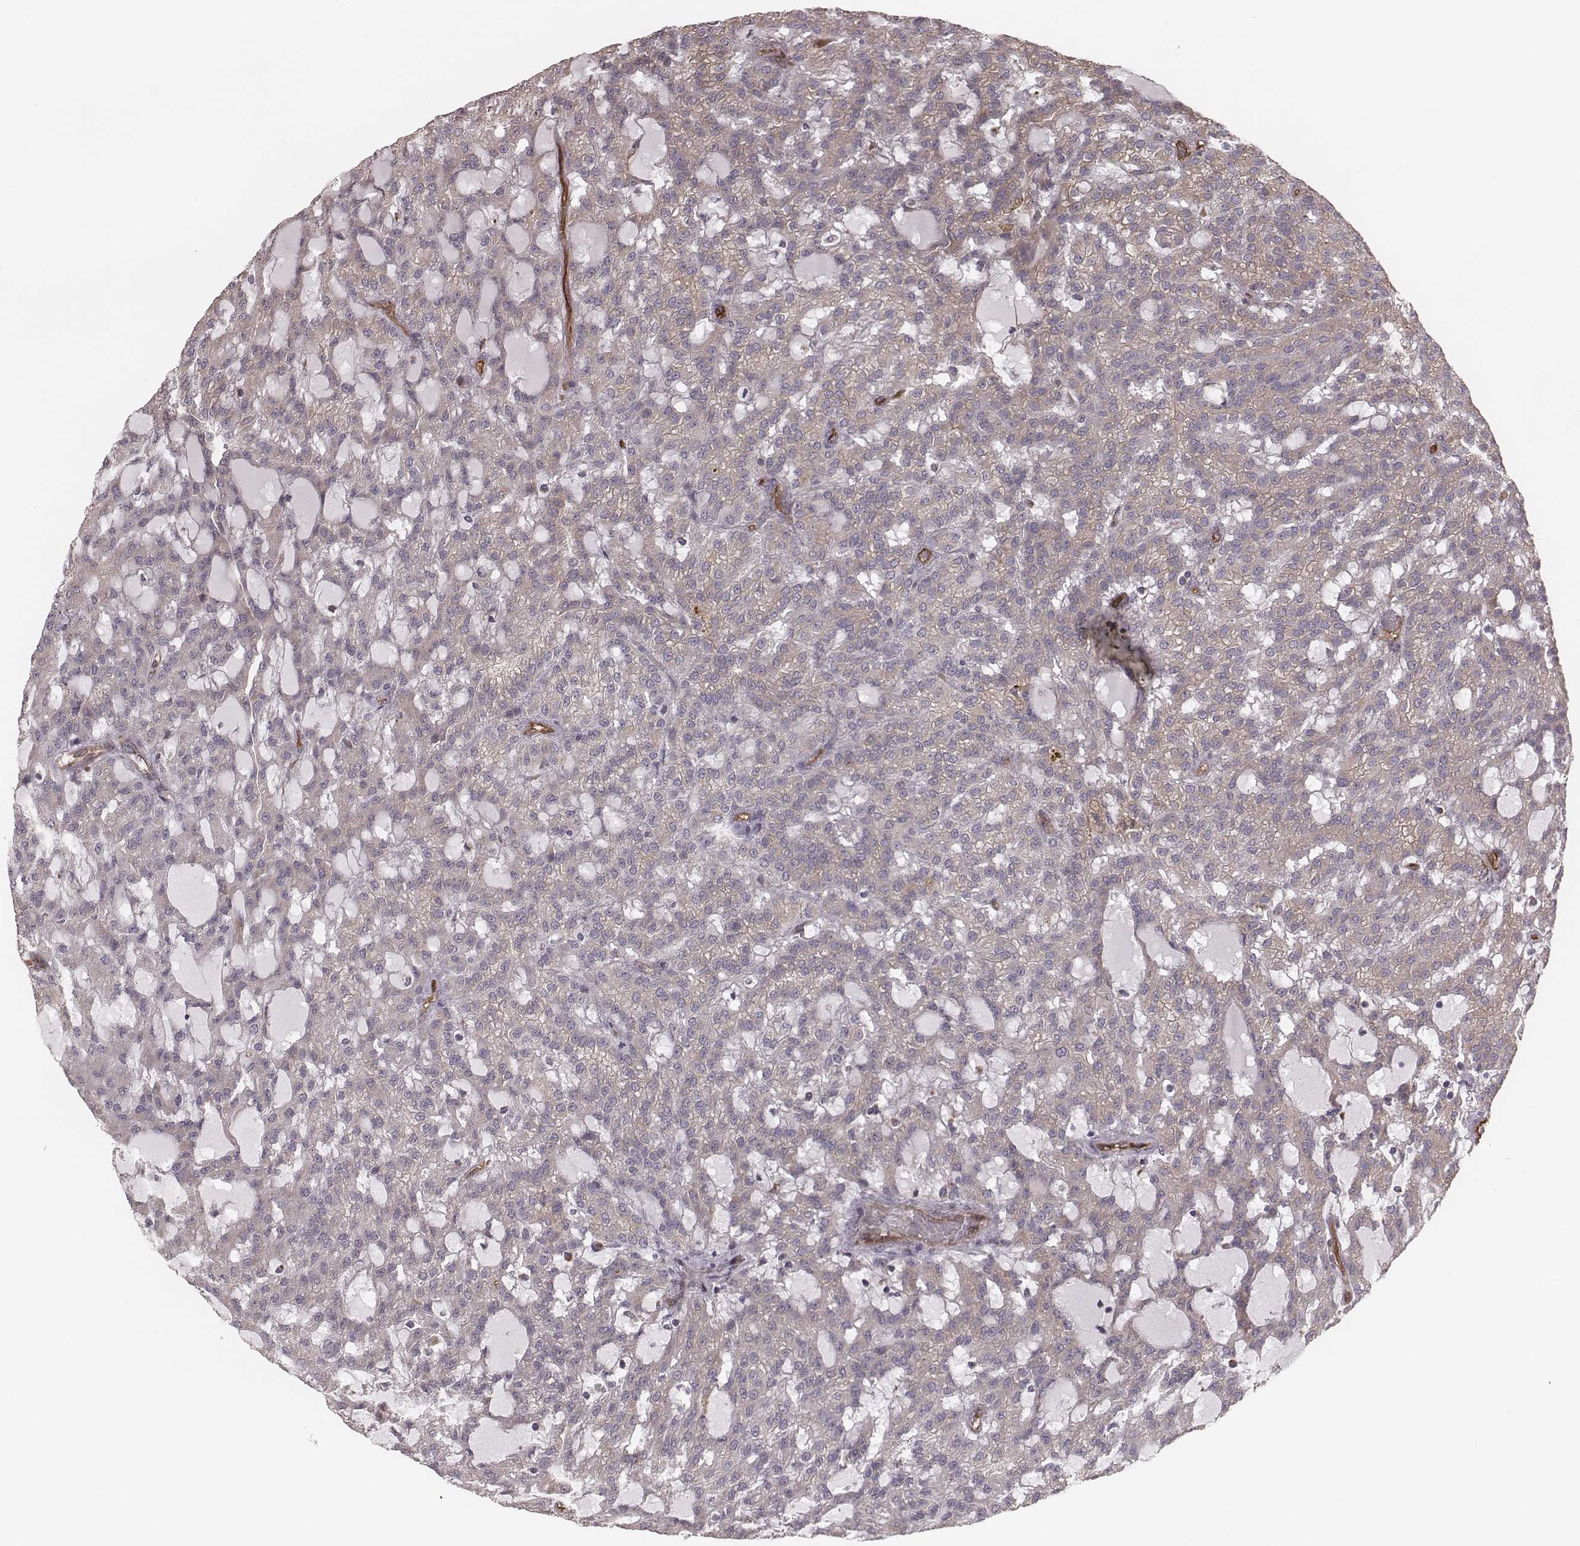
{"staining": {"intensity": "negative", "quantity": "none", "location": "none"}, "tissue": "renal cancer", "cell_type": "Tumor cells", "image_type": "cancer", "snomed": [{"axis": "morphology", "description": "Adenocarcinoma, NOS"}, {"axis": "topography", "description": "Kidney"}], "caption": "Immunohistochemistry histopathology image of neoplastic tissue: human renal cancer stained with DAB demonstrates no significant protein expression in tumor cells.", "gene": "PALMD", "patient": {"sex": "male", "age": 63}}